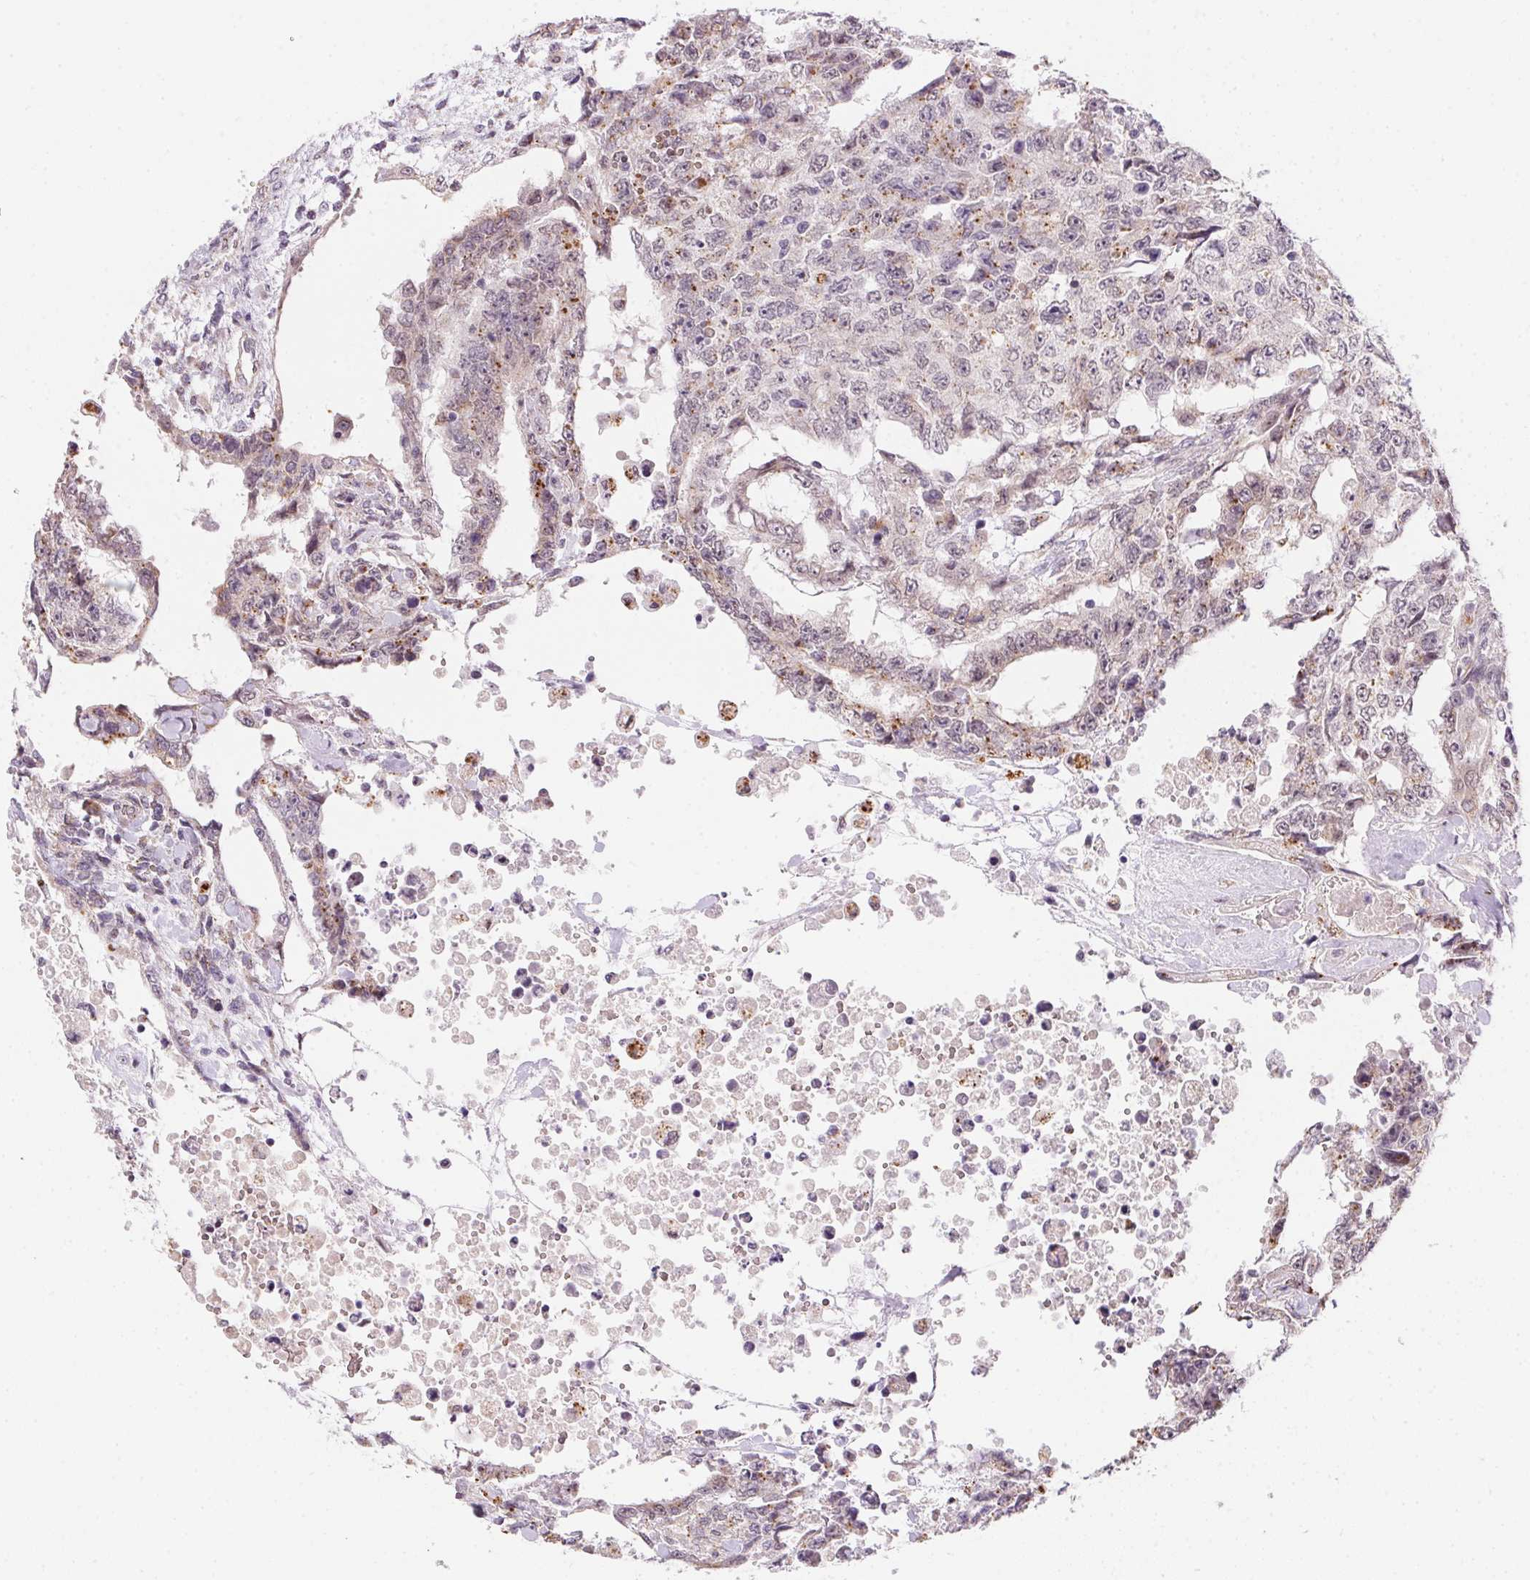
{"staining": {"intensity": "moderate", "quantity": "25%-75%", "location": "cytoplasmic/membranous"}, "tissue": "testis cancer", "cell_type": "Tumor cells", "image_type": "cancer", "snomed": [{"axis": "morphology", "description": "Carcinoma, Embryonal, NOS"}, {"axis": "topography", "description": "Testis"}], "caption": "Protein staining displays moderate cytoplasmic/membranous staining in approximately 25%-75% of tumor cells in embryonal carcinoma (testis). The protein is shown in brown color, while the nuclei are stained blue.", "gene": "METTL13", "patient": {"sex": "male", "age": 24}}